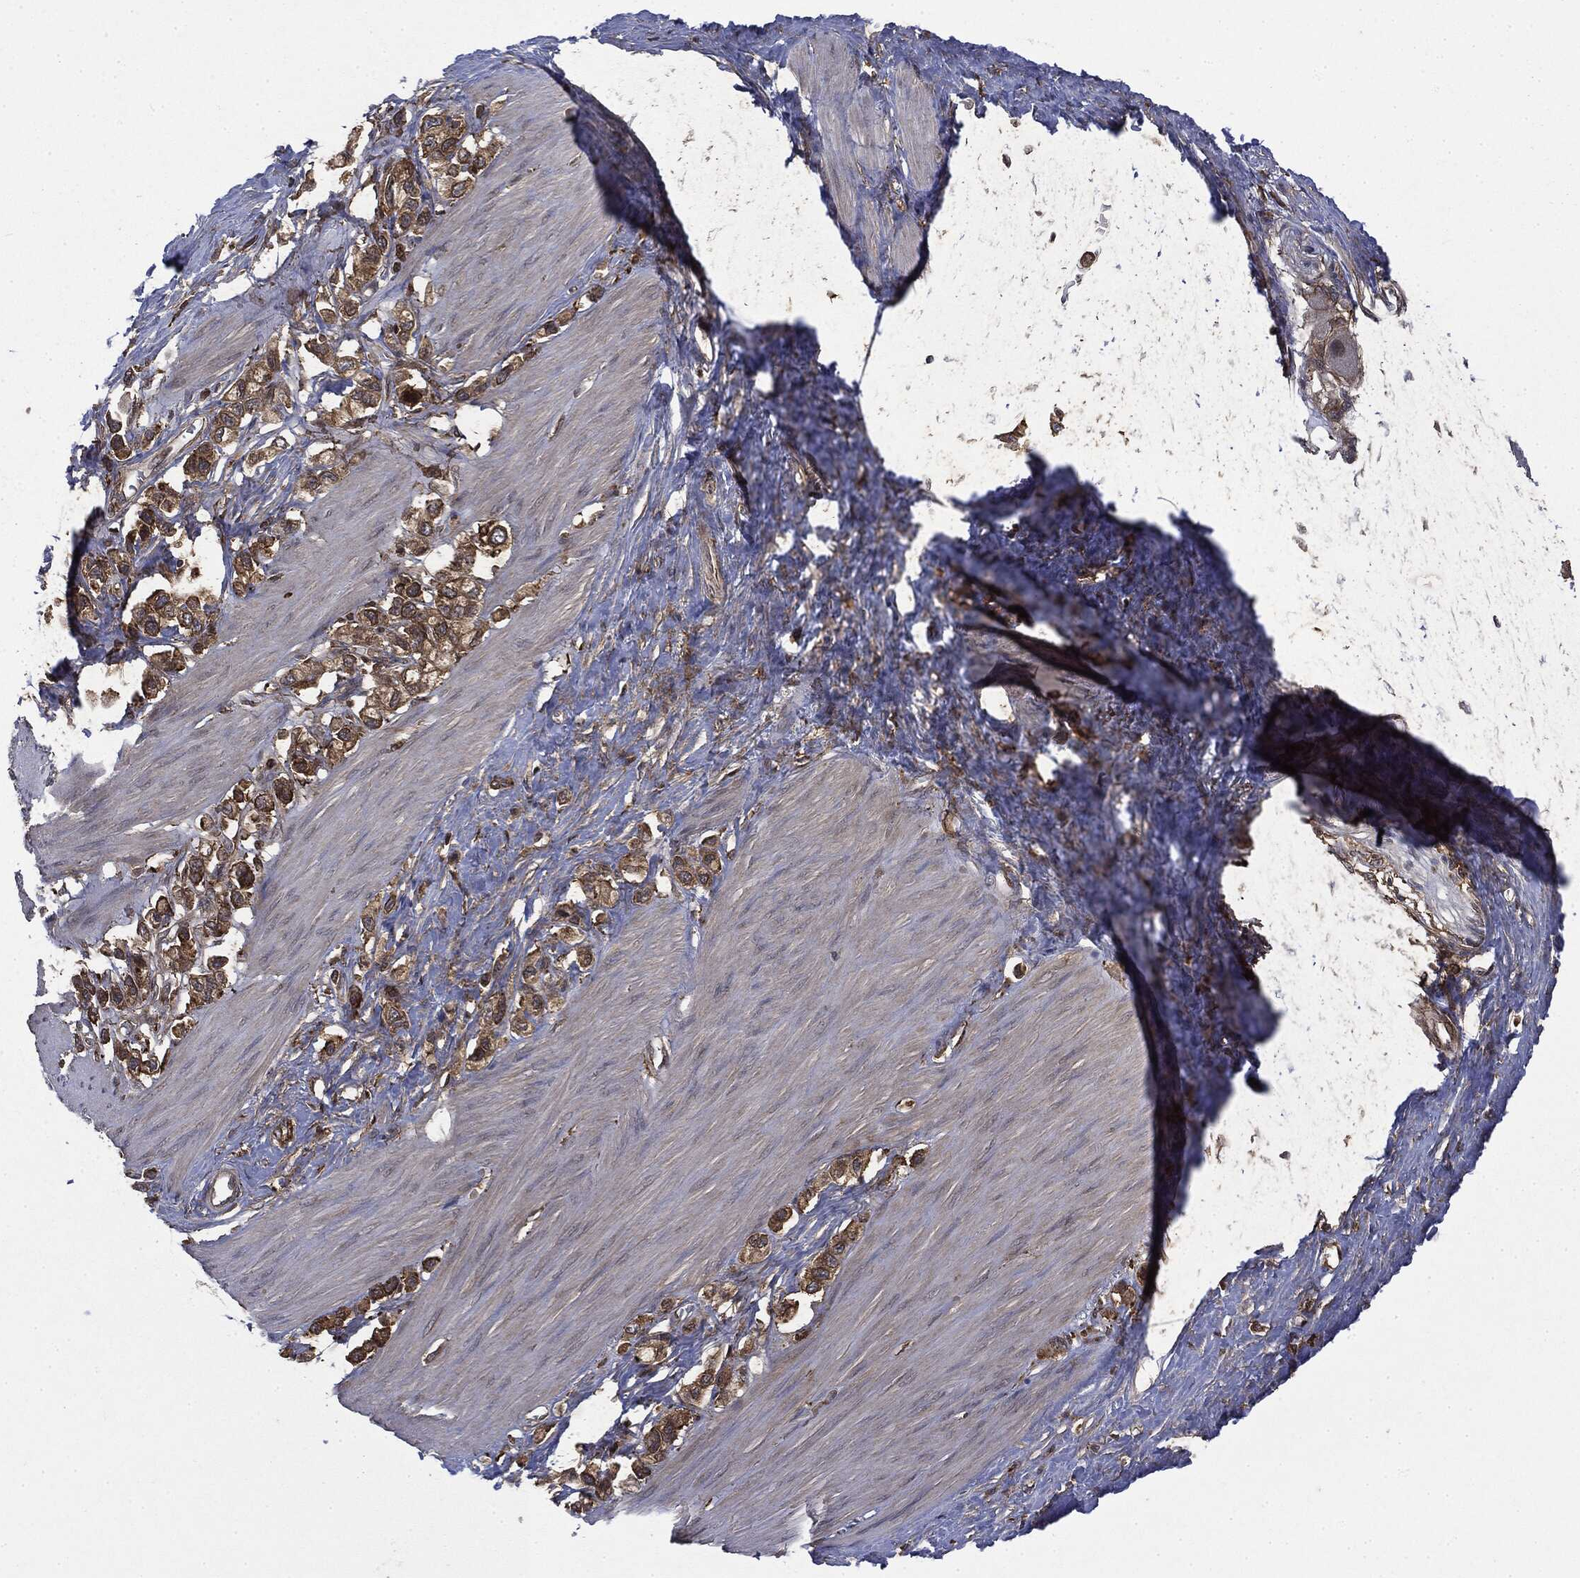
{"staining": {"intensity": "moderate", "quantity": ">75%", "location": "cytoplasmic/membranous"}, "tissue": "stomach cancer", "cell_type": "Tumor cells", "image_type": "cancer", "snomed": [{"axis": "morphology", "description": "Normal tissue, NOS"}, {"axis": "morphology", "description": "Adenocarcinoma, NOS"}, {"axis": "morphology", "description": "Adenocarcinoma, High grade"}, {"axis": "topography", "description": "Stomach, upper"}, {"axis": "topography", "description": "Stomach"}], "caption": "A photomicrograph showing moderate cytoplasmic/membranous expression in approximately >75% of tumor cells in stomach adenocarcinoma, as visualized by brown immunohistochemical staining.", "gene": "SNX5", "patient": {"sex": "female", "age": 65}}